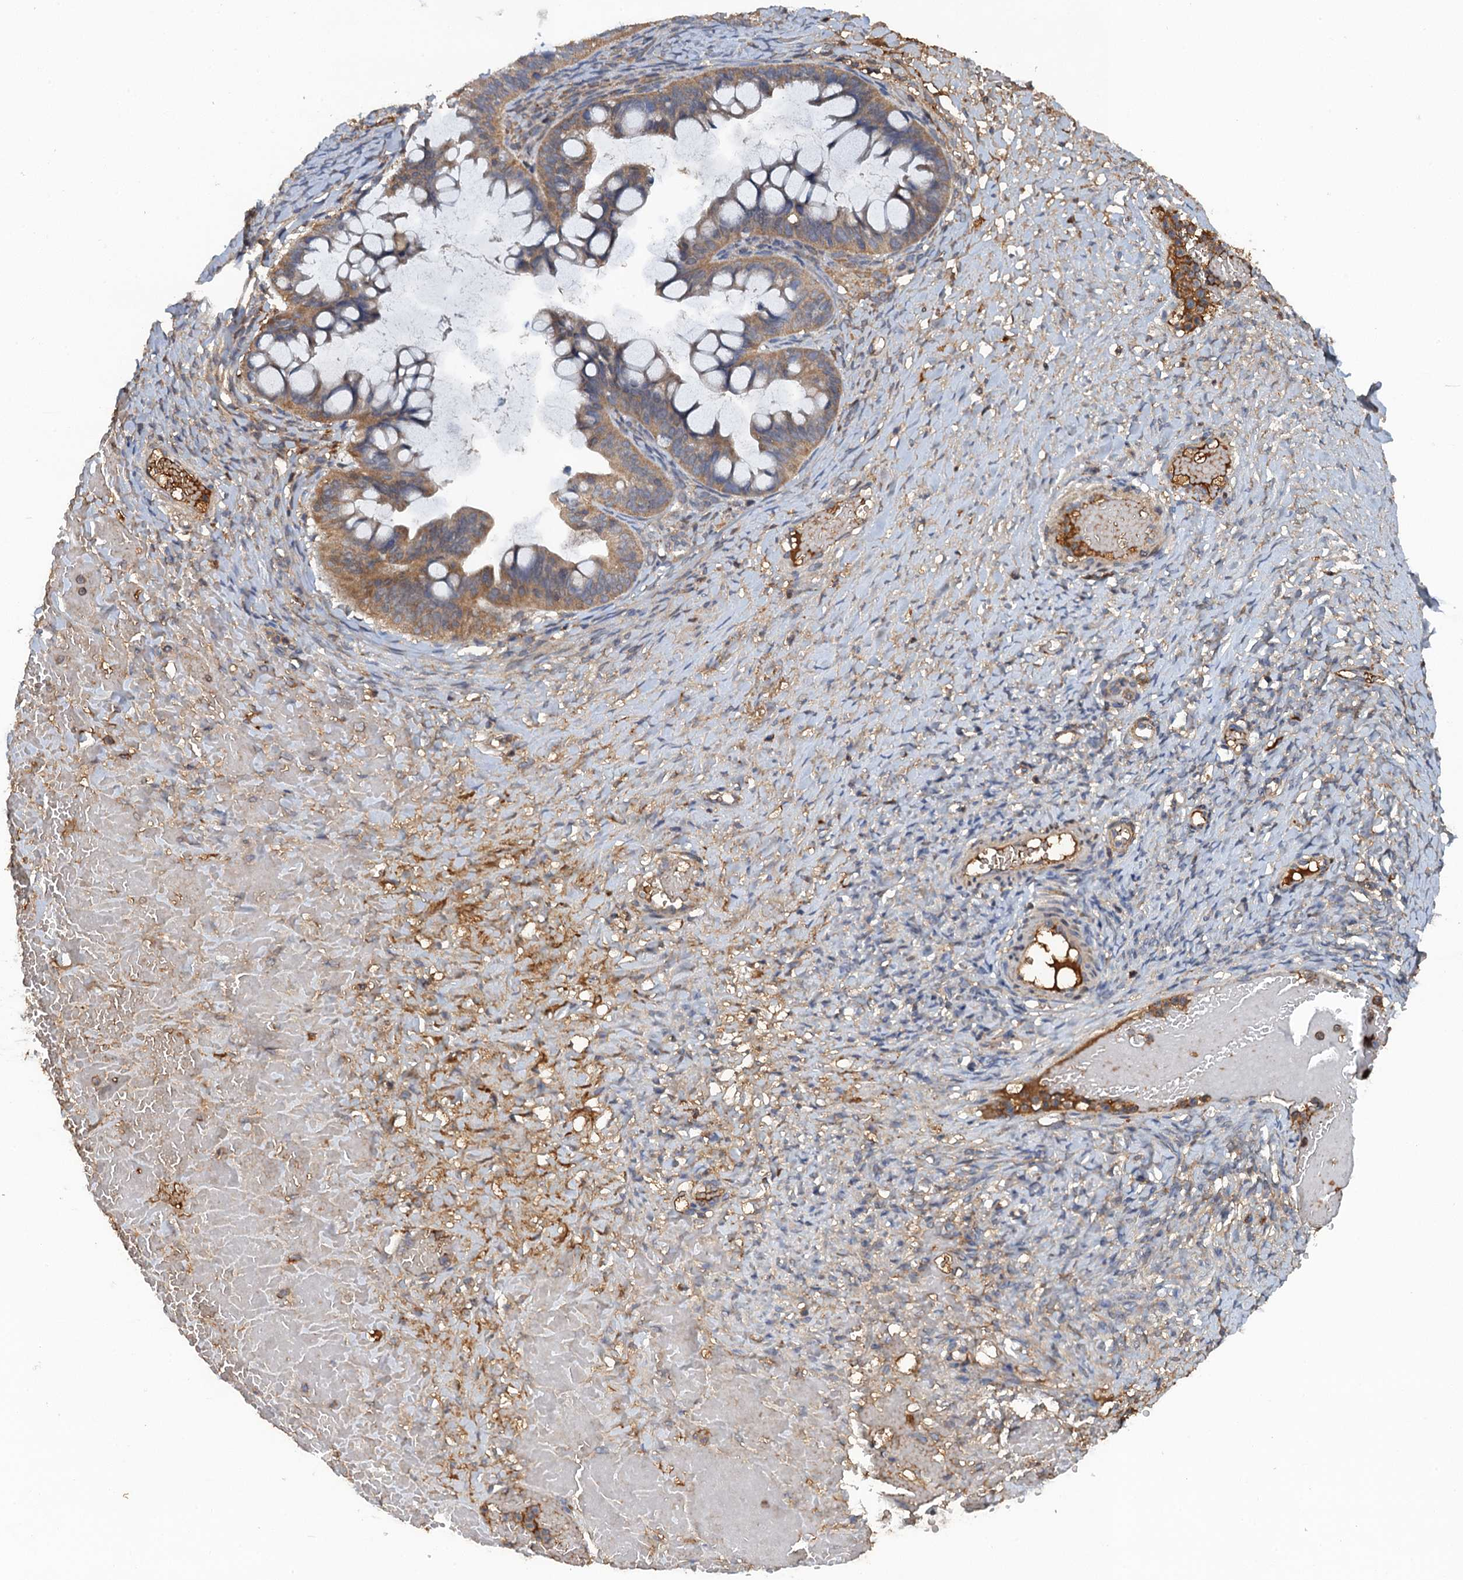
{"staining": {"intensity": "moderate", "quantity": ">75%", "location": "cytoplasmic/membranous"}, "tissue": "ovarian cancer", "cell_type": "Tumor cells", "image_type": "cancer", "snomed": [{"axis": "morphology", "description": "Cystadenocarcinoma, mucinous, NOS"}, {"axis": "topography", "description": "Ovary"}], "caption": "A micrograph showing moderate cytoplasmic/membranous staining in about >75% of tumor cells in mucinous cystadenocarcinoma (ovarian), as visualized by brown immunohistochemical staining.", "gene": "HAPLN3", "patient": {"sex": "female", "age": 73}}